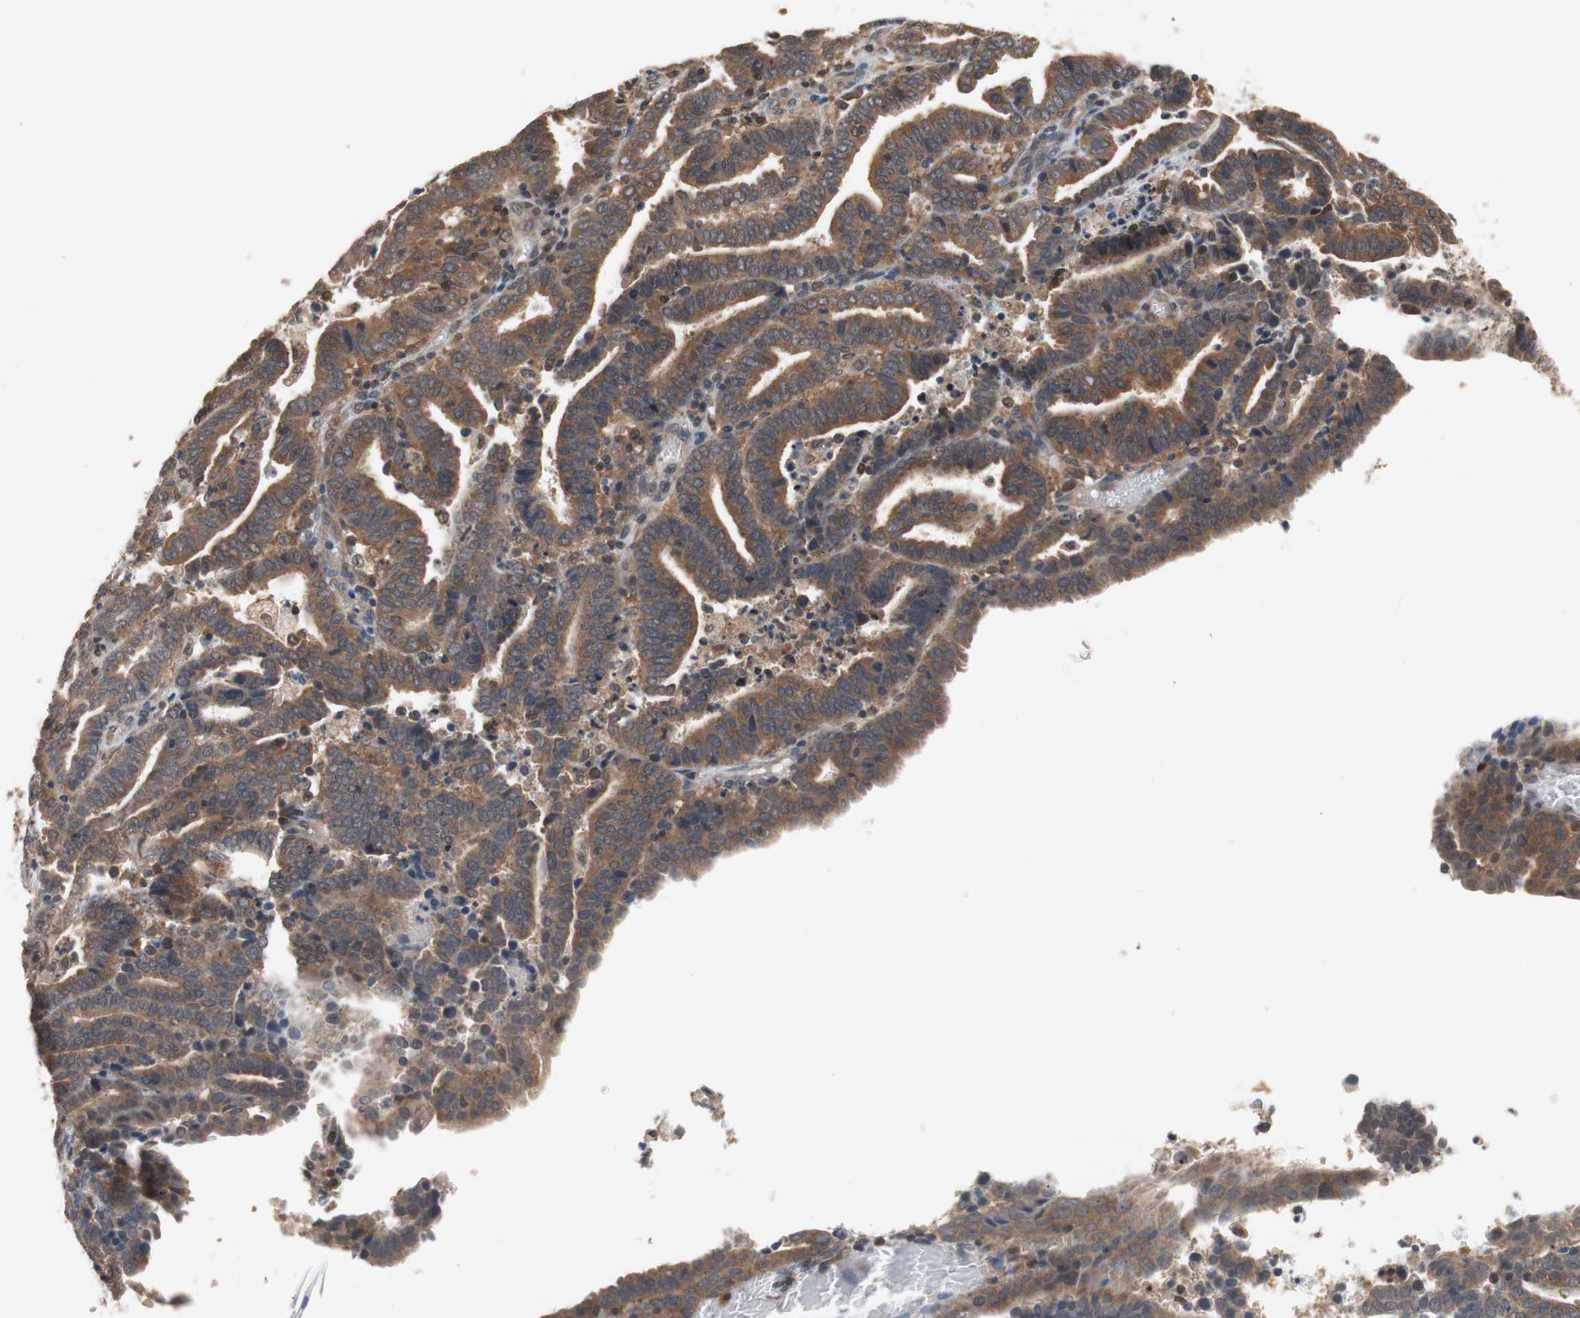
{"staining": {"intensity": "strong", "quantity": ">75%", "location": "cytoplasmic/membranous"}, "tissue": "endometrial cancer", "cell_type": "Tumor cells", "image_type": "cancer", "snomed": [{"axis": "morphology", "description": "Adenocarcinoma, NOS"}, {"axis": "topography", "description": "Uterus"}], "caption": "Protein expression by immunohistochemistry (IHC) shows strong cytoplasmic/membranous expression in about >75% of tumor cells in endometrial cancer (adenocarcinoma).", "gene": "GART", "patient": {"sex": "female", "age": 83}}